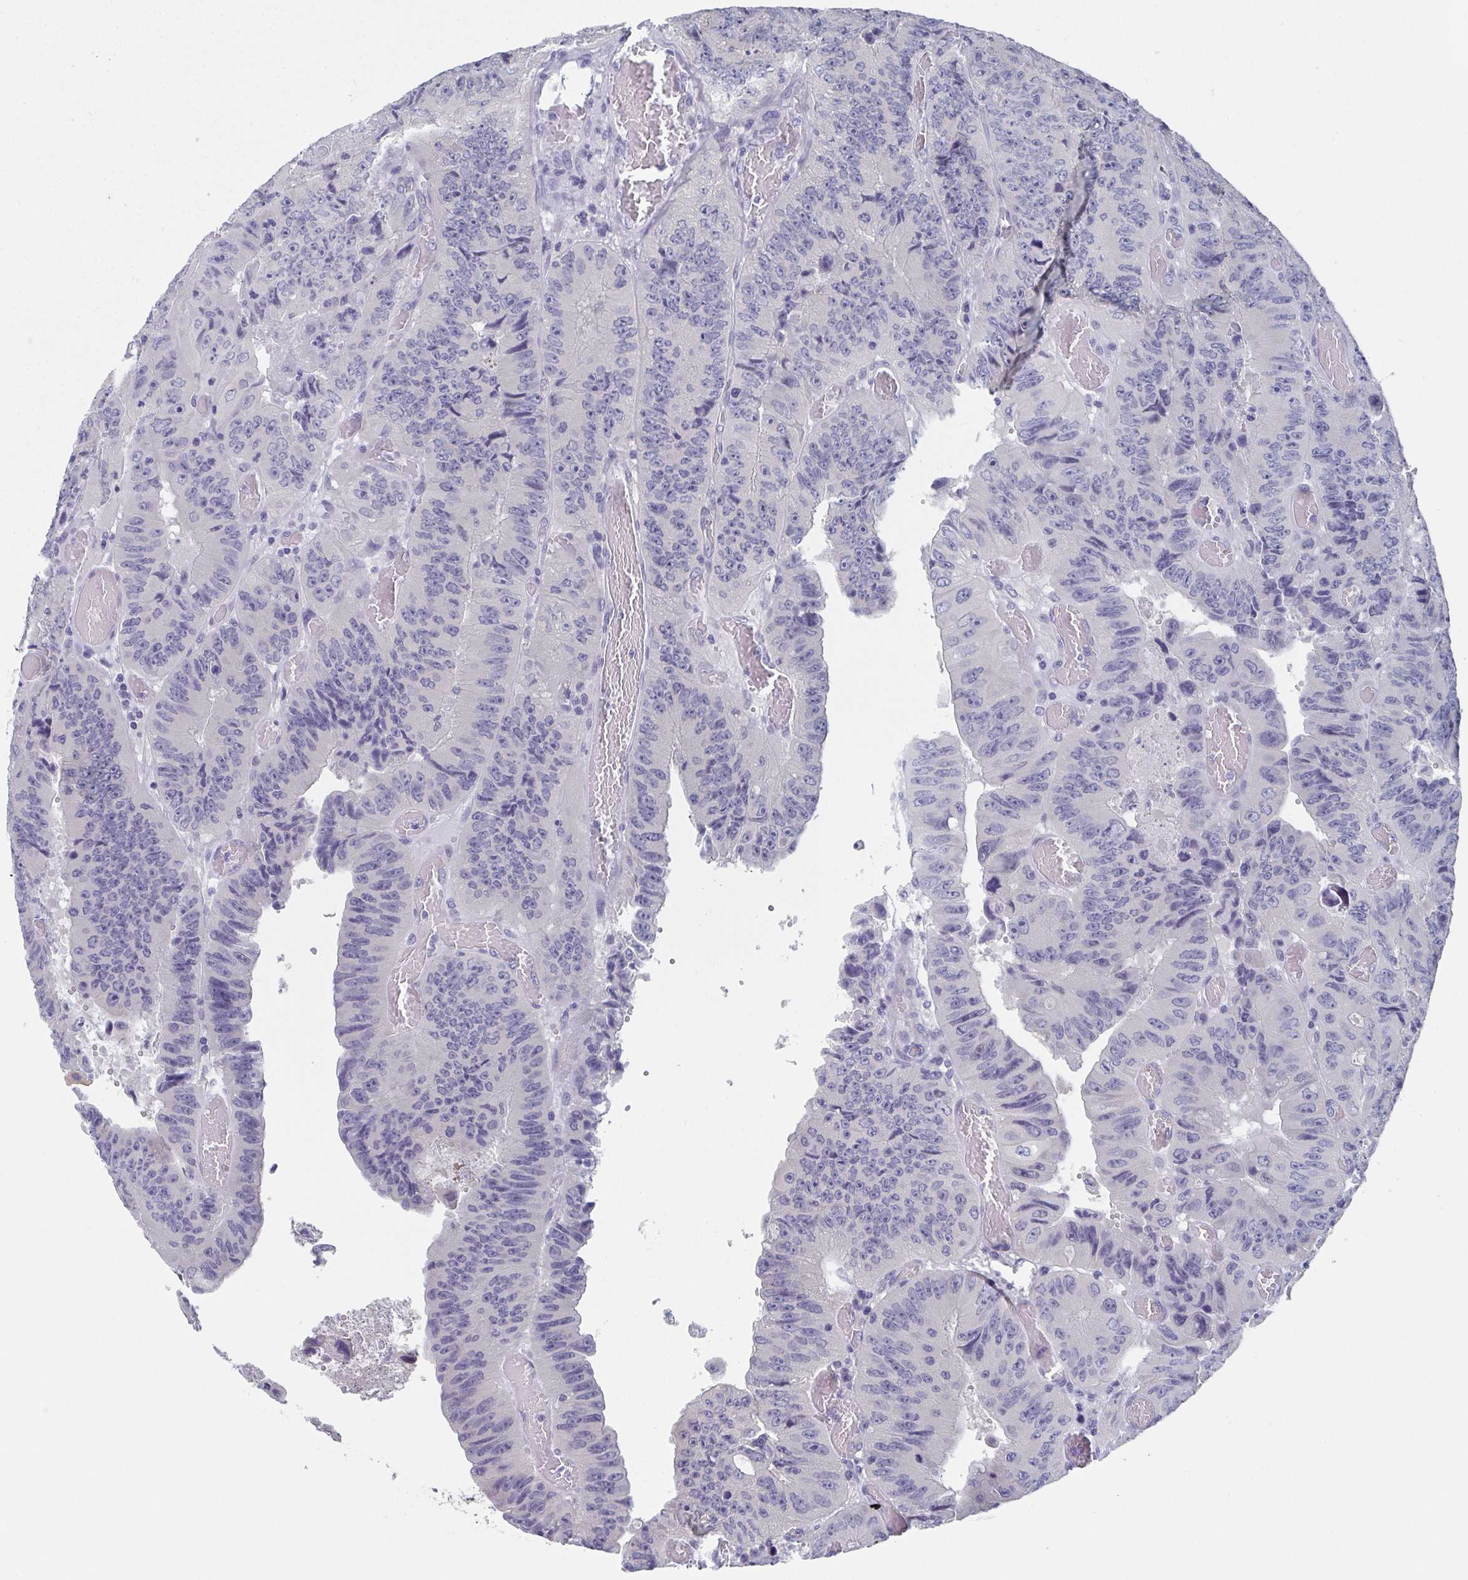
{"staining": {"intensity": "negative", "quantity": "none", "location": "none"}, "tissue": "colorectal cancer", "cell_type": "Tumor cells", "image_type": "cancer", "snomed": [{"axis": "morphology", "description": "Adenocarcinoma, NOS"}, {"axis": "topography", "description": "Colon"}], "caption": "High magnification brightfield microscopy of adenocarcinoma (colorectal) stained with DAB (3,3'-diaminobenzidine) (brown) and counterstained with hematoxylin (blue): tumor cells show no significant positivity.", "gene": "DYDC2", "patient": {"sex": "female", "age": 84}}